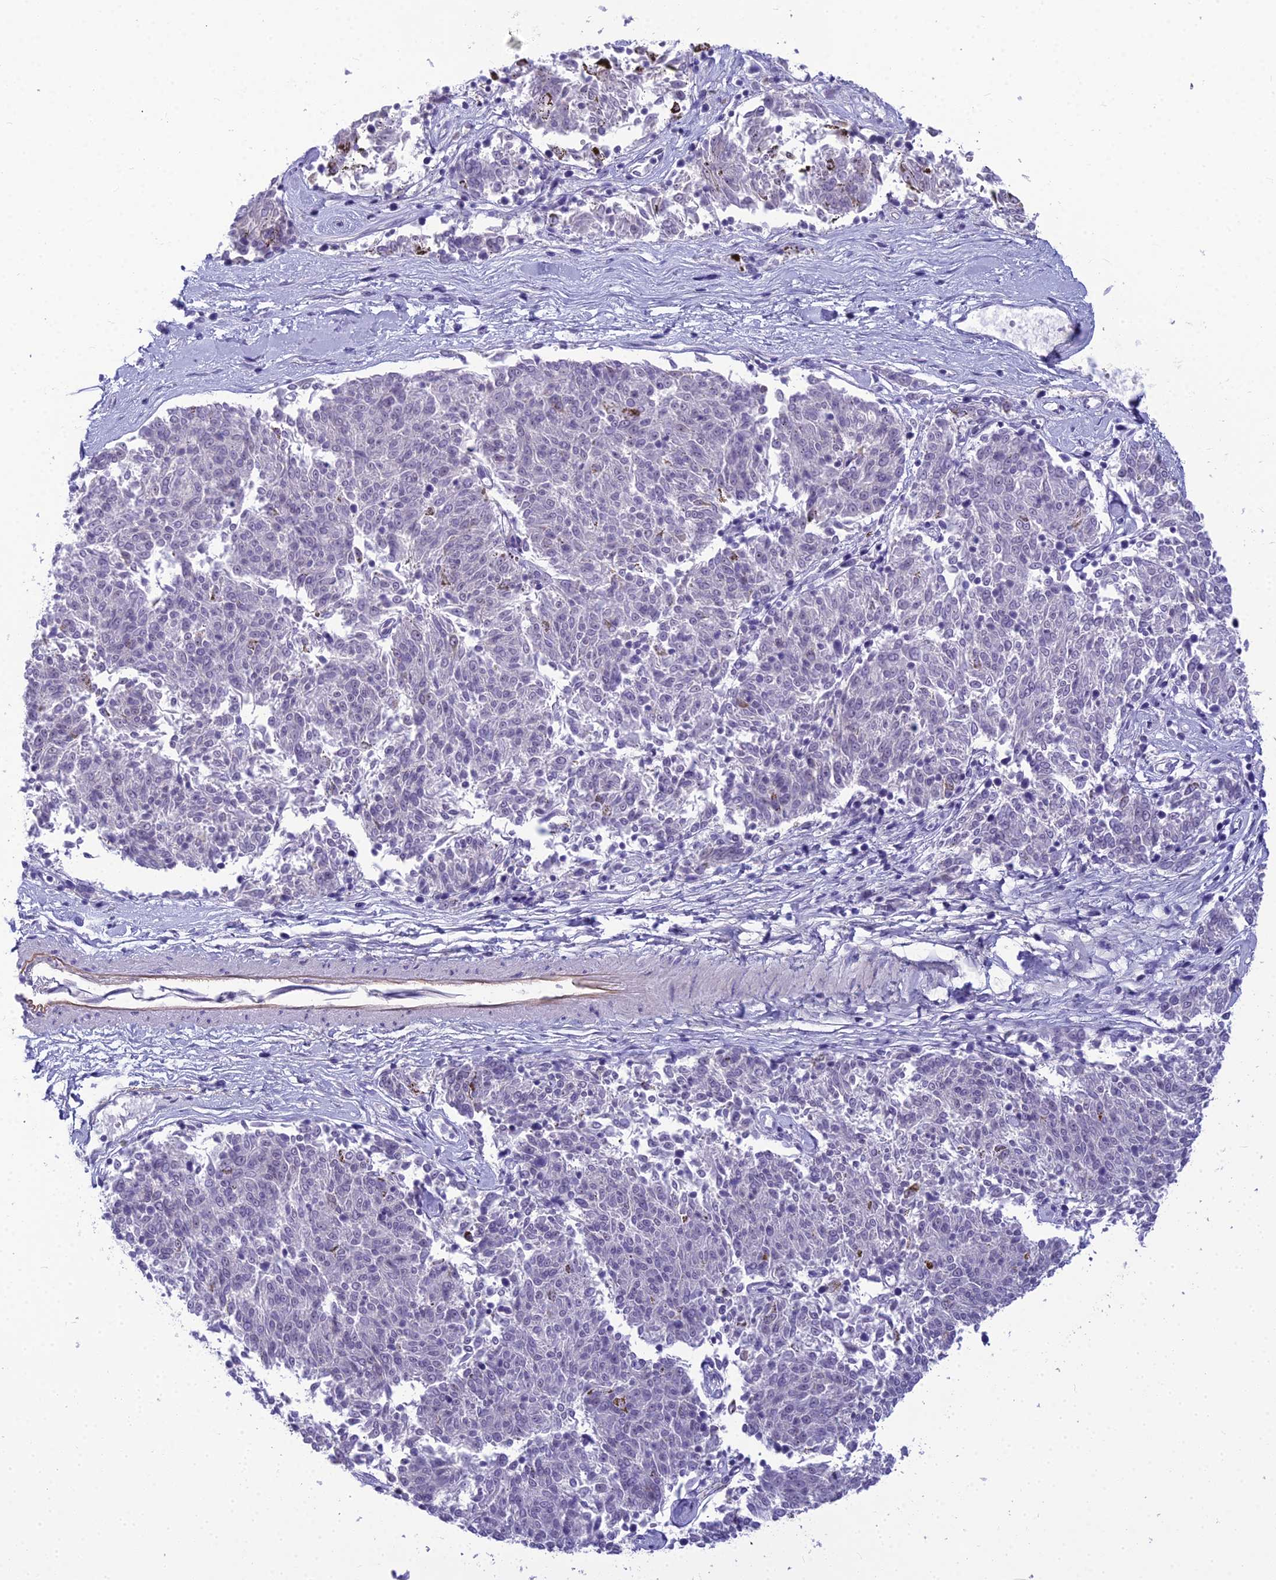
{"staining": {"intensity": "negative", "quantity": "none", "location": "none"}, "tissue": "melanoma", "cell_type": "Tumor cells", "image_type": "cancer", "snomed": [{"axis": "morphology", "description": "Malignant melanoma, NOS"}, {"axis": "topography", "description": "Skin"}], "caption": "This micrograph is of melanoma stained with IHC to label a protein in brown with the nuclei are counter-stained blue. There is no staining in tumor cells.", "gene": "RGL3", "patient": {"sex": "female", "age": 72}}